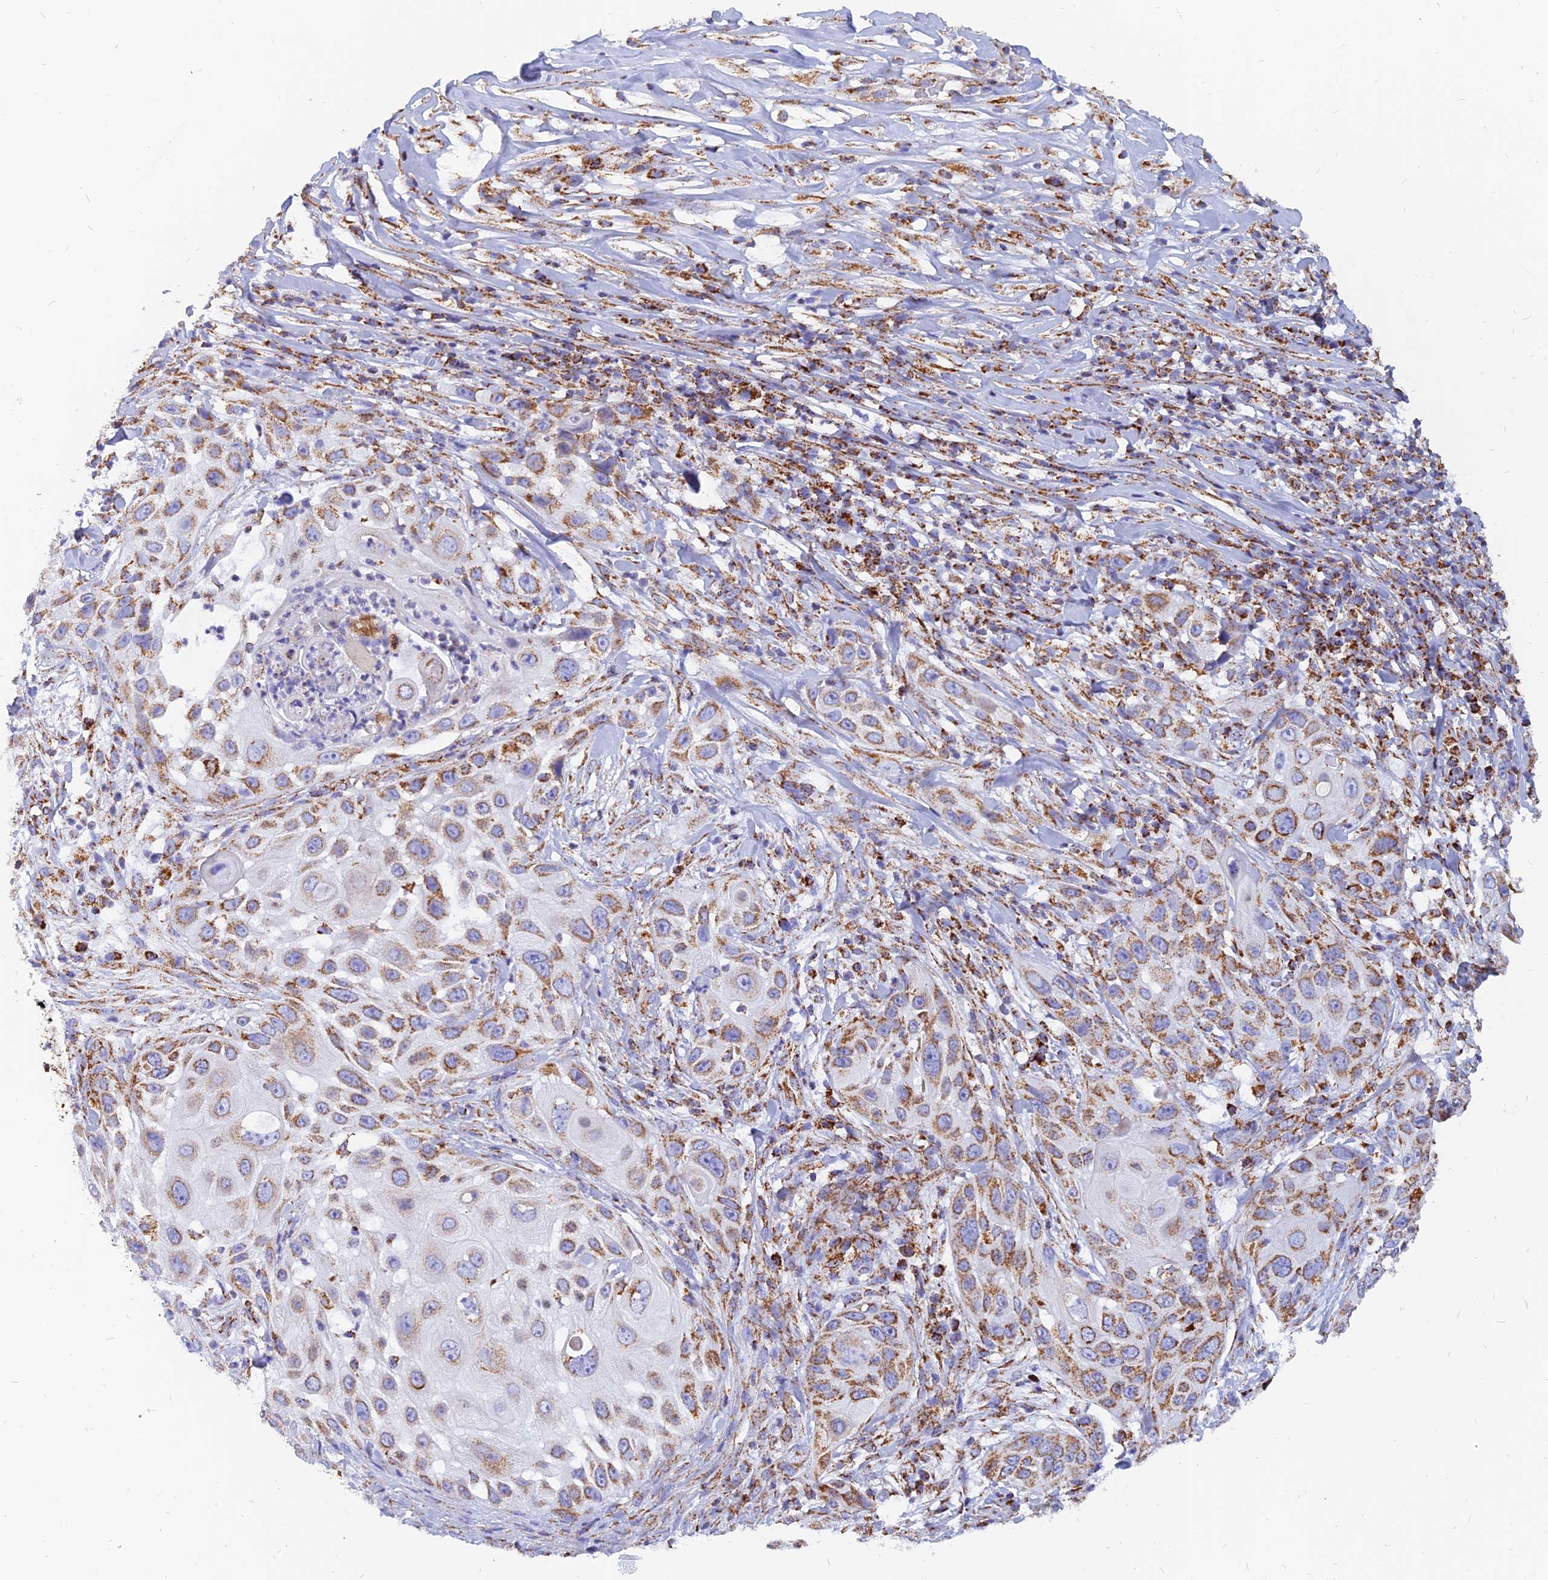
{"staining": {"intensity": "moderate", "quantity": ">75%", "location": "cytoplasmic/membranous"}, "tissue": "skin cancer", "cell_type": "Tumor cells", "image_type": "cancer", "snomed": [{"axis": "morphology", "description": "Squamous cell carcinoma, NOS"}, {"axis": "topography", "description": "Skin"}], "caption": "Brown immunohistochemical staining in human skin cancer (squamous cell carcinoma) displays moderate cytoplasmic/membranous positivity in about >75% of tumor cells.", "gene": "NDUFB6", "patient": {"sex": "female", "age": 44}}